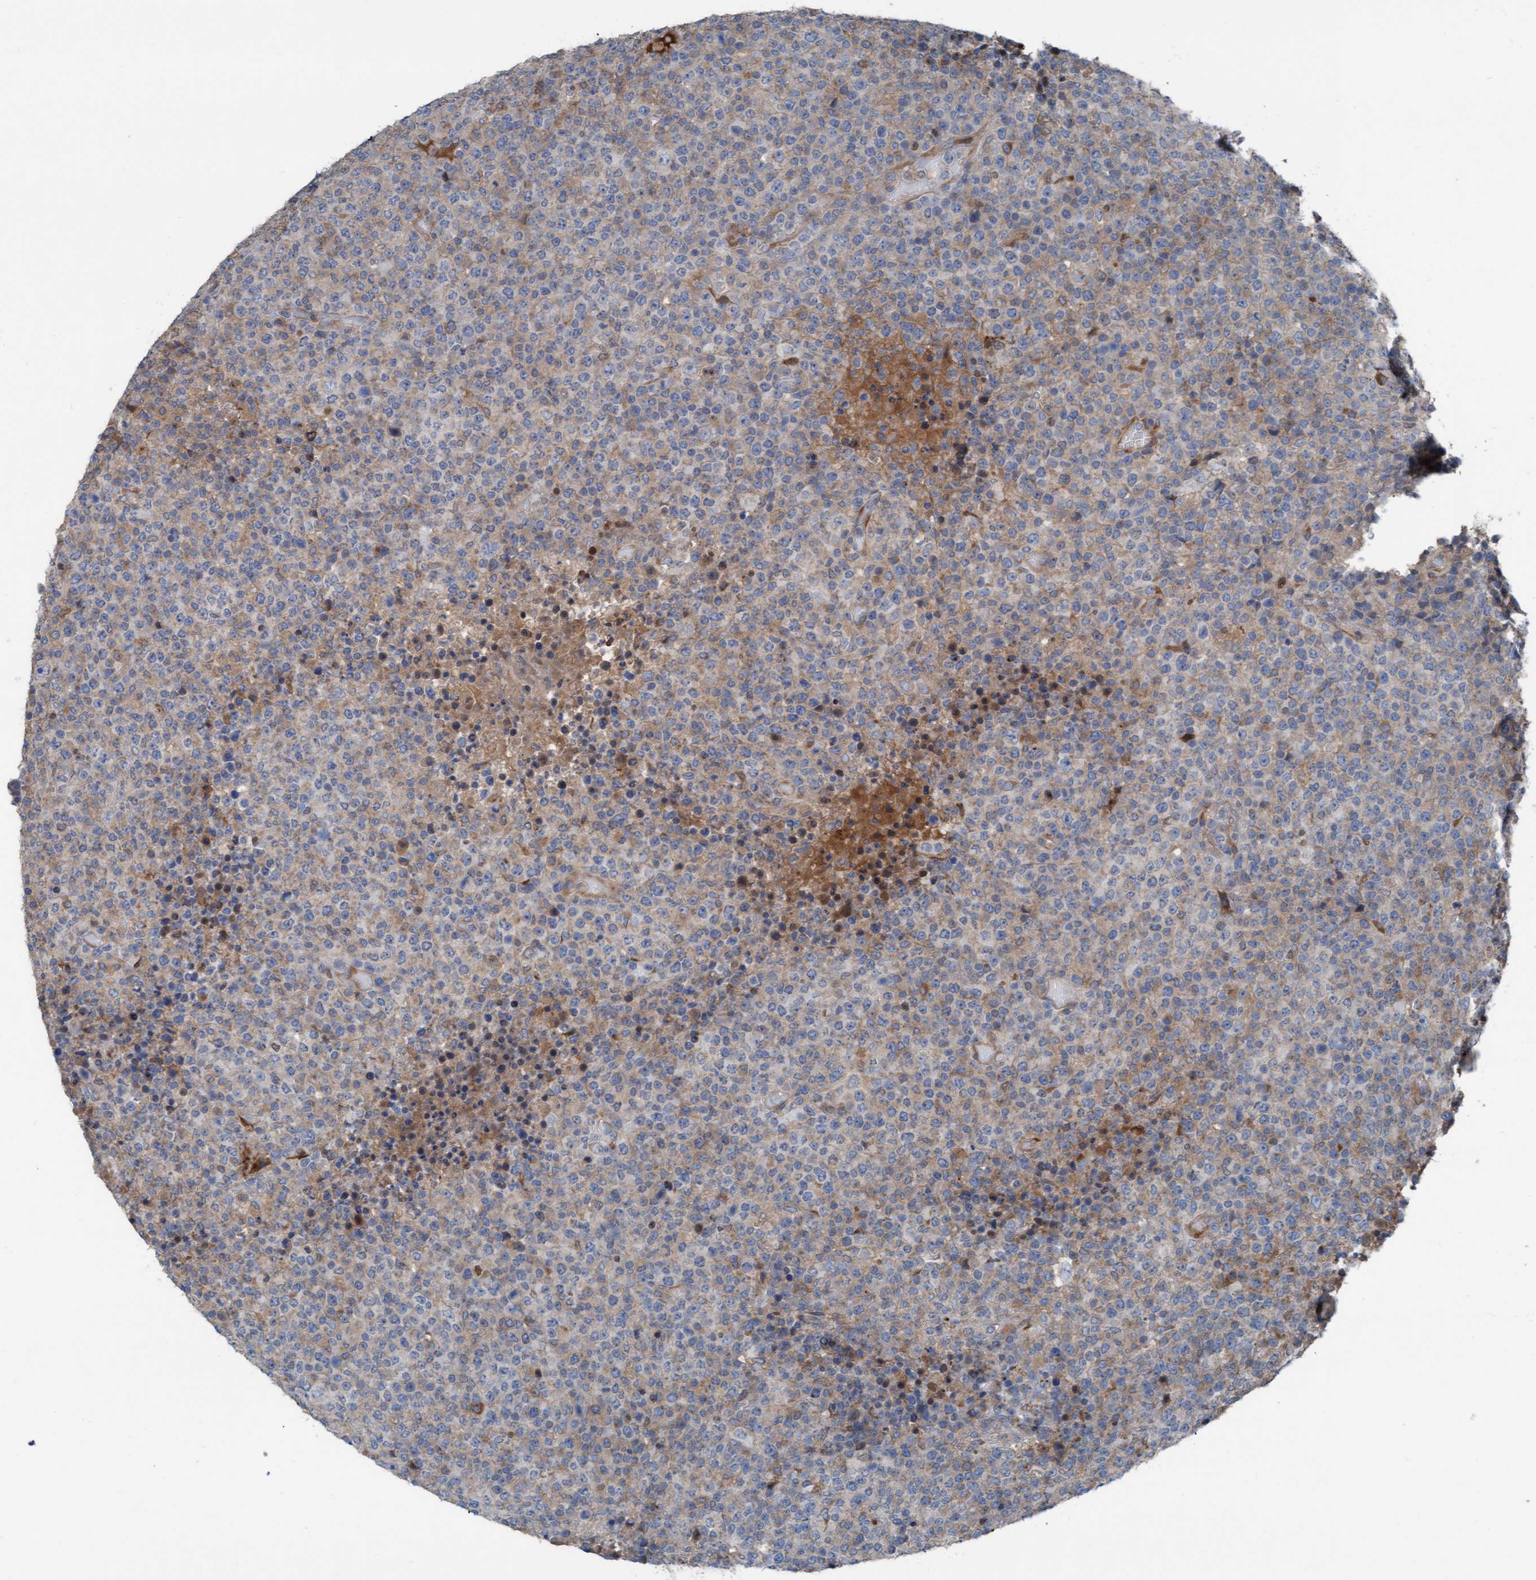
{"staining": {"intensity": "weak", "quantity": "<25%", "location": "cytoplasmic/membranous"}, "tissue": "lymphoma", "cell_type": "Tumor cells", "image_type": "cancer", "snomed": [{"axis": "morphology", "description": "Malignant lymphoma, non-Hodgkin's type, High grade"}, {"axis": "topography", "description": "Lymph node"}], "caption": "Immunohistochemistry micrograph of neoplastic tissue: human lymphoma stained with DAB demonstrates no significant protein expression in tumor cells.", "gene": "KLHL26", "patient": {"sex": "male", "age": 13}}